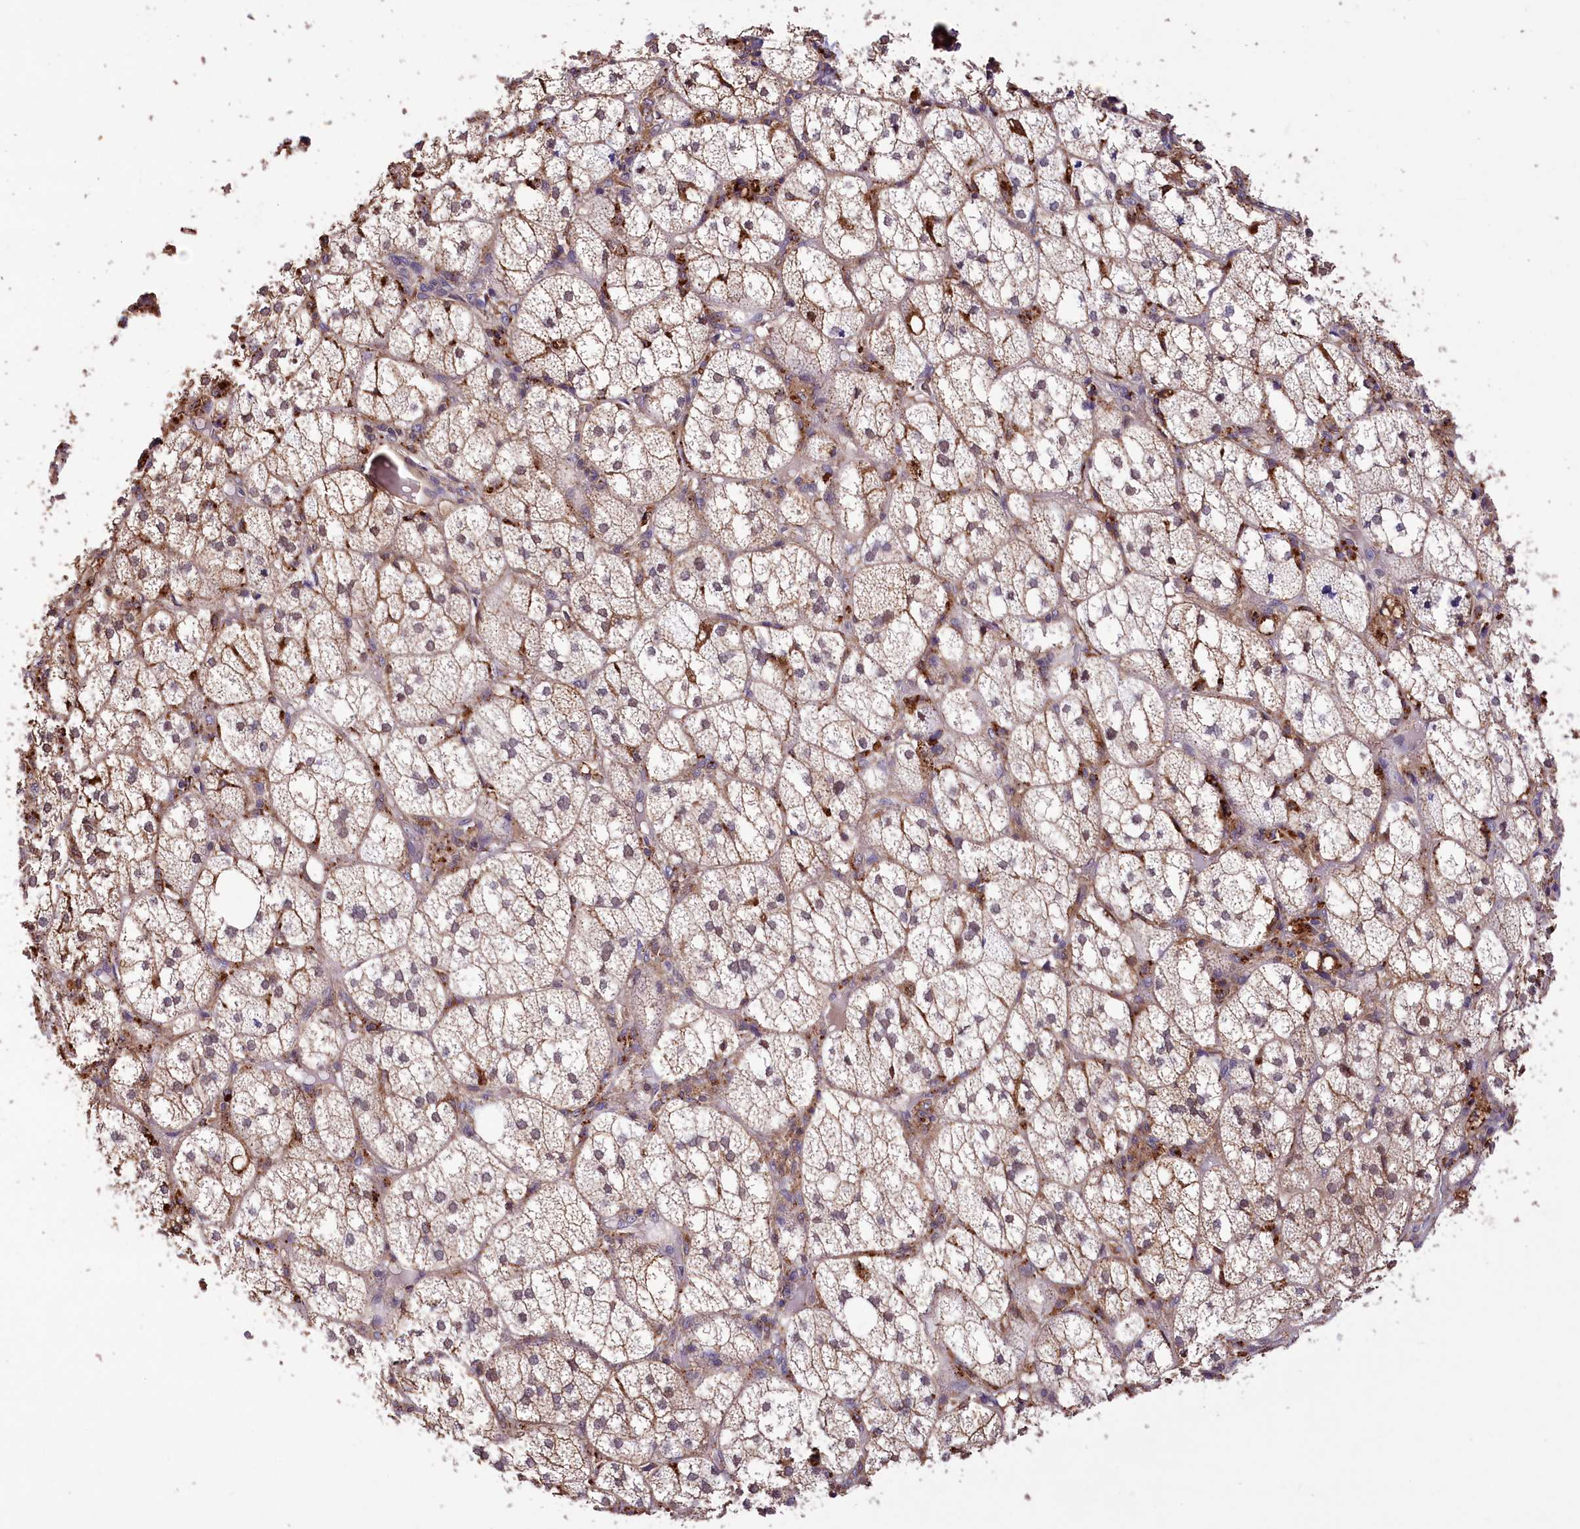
{"staining": {"intensity": "moderate", "quantity": "25%-75%", "location": "cytoplasmic/membranous"}, "tissue": "adrenal gland", "cell_type": "Glandular cells", "image_type": "normal", "snomed": [{"axis": "morphology", "description": "Normal tissue, NOS"}, {"axis": "topography", "description": "Adrenal gland"}], "caption": "Human adrenal gland stained with a brown dye shows moderate cytoplasmic/membranous positive expression in approximately 25%-75% of glandular cells.", "gene": "DPP3", "patient": {"sex": "female", "age": 61}}